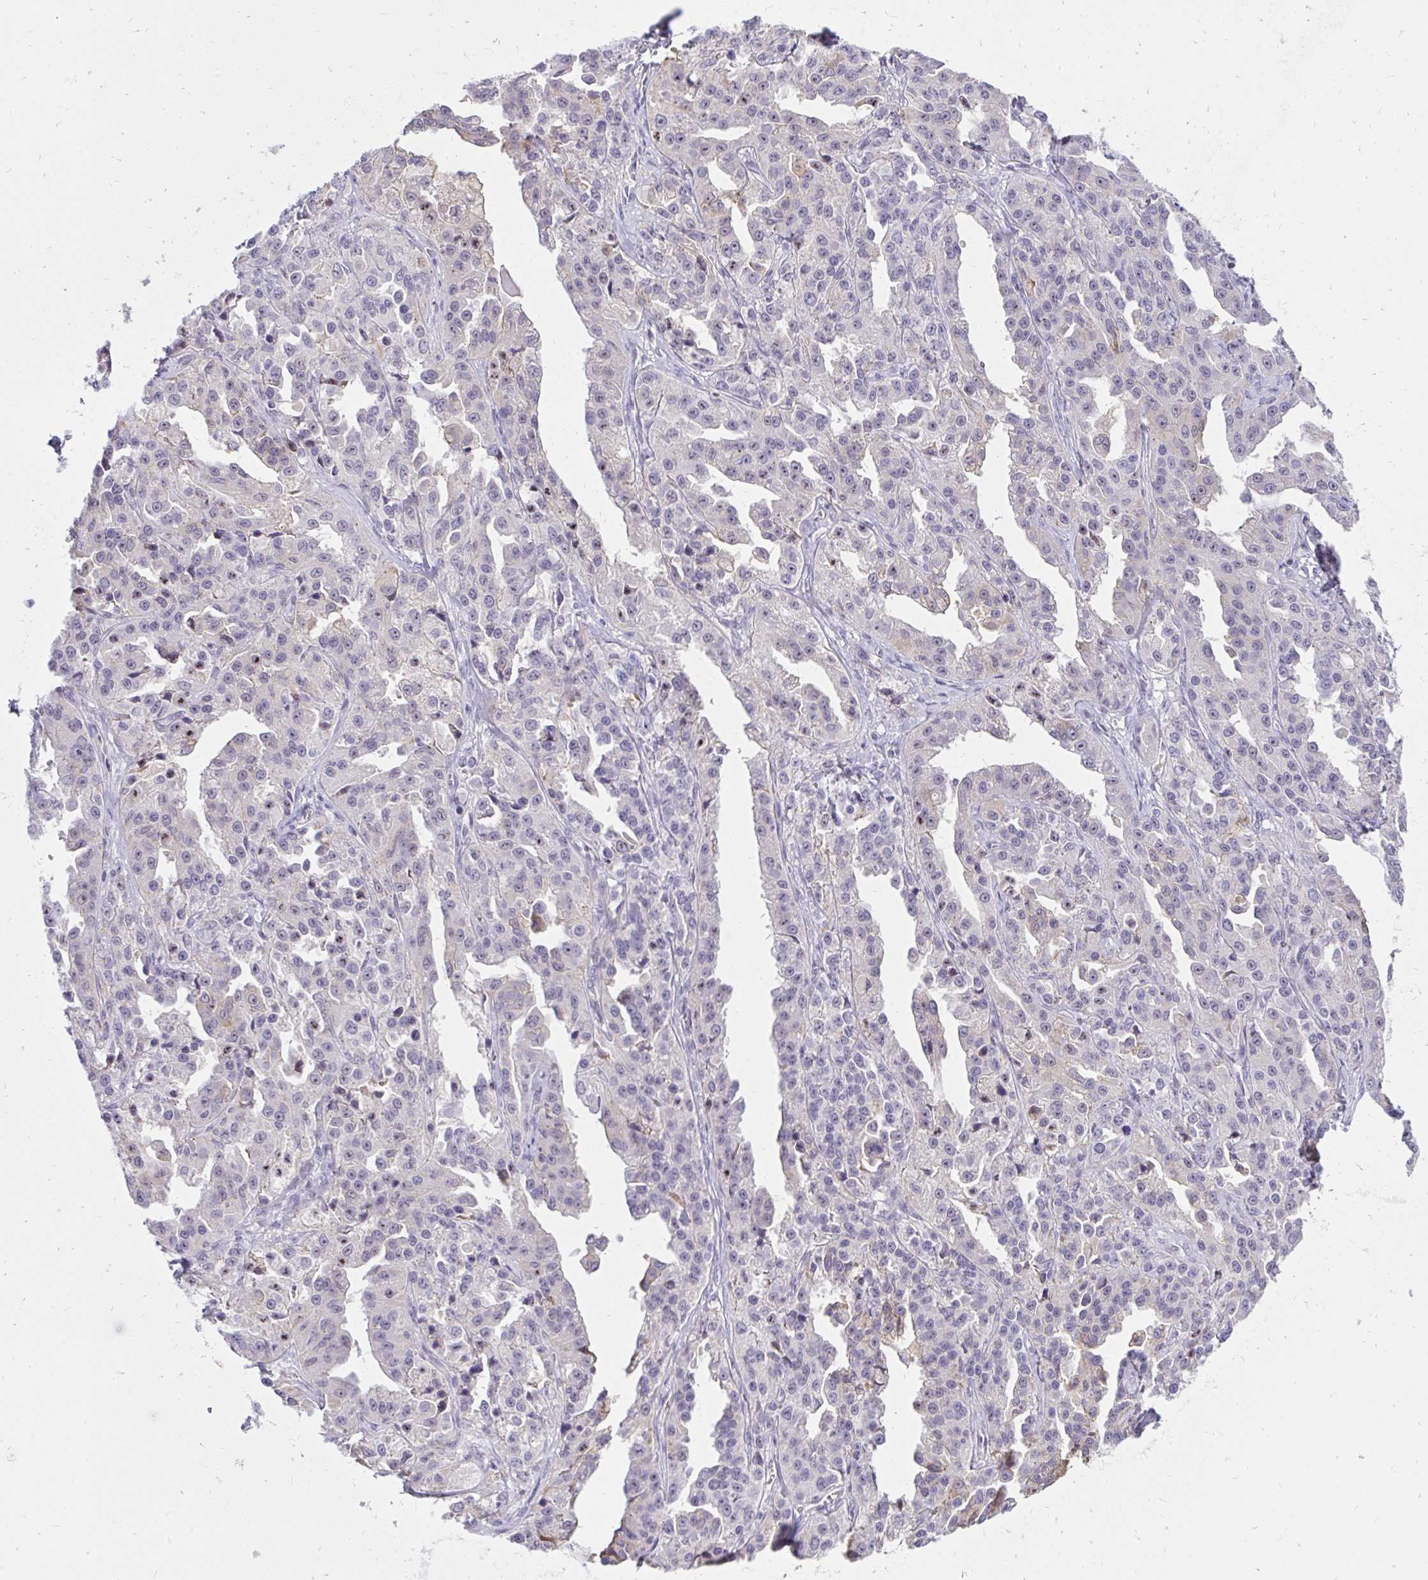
{"staining": {"intensity": "weak", "quantity": "25%-75%", "location": "nuclear"}, "tissue": "ovarian cancer", "cell_type": "Tumor cells", "image_type": "cancer", "snomed": [{"axis": "morphology", "description": "Cystadenocarcinoma, serous, NOS"}, {"axis": "topography", "description": "Ovary"}], "caption": "There is low levels of weak nuclear positivity in tumor cells of ovarian cancer, as demonstrated by immunohistochemical staining (brown color).", "gene": "FAM9A", "patient": {"sex": "female", "age": 75}}